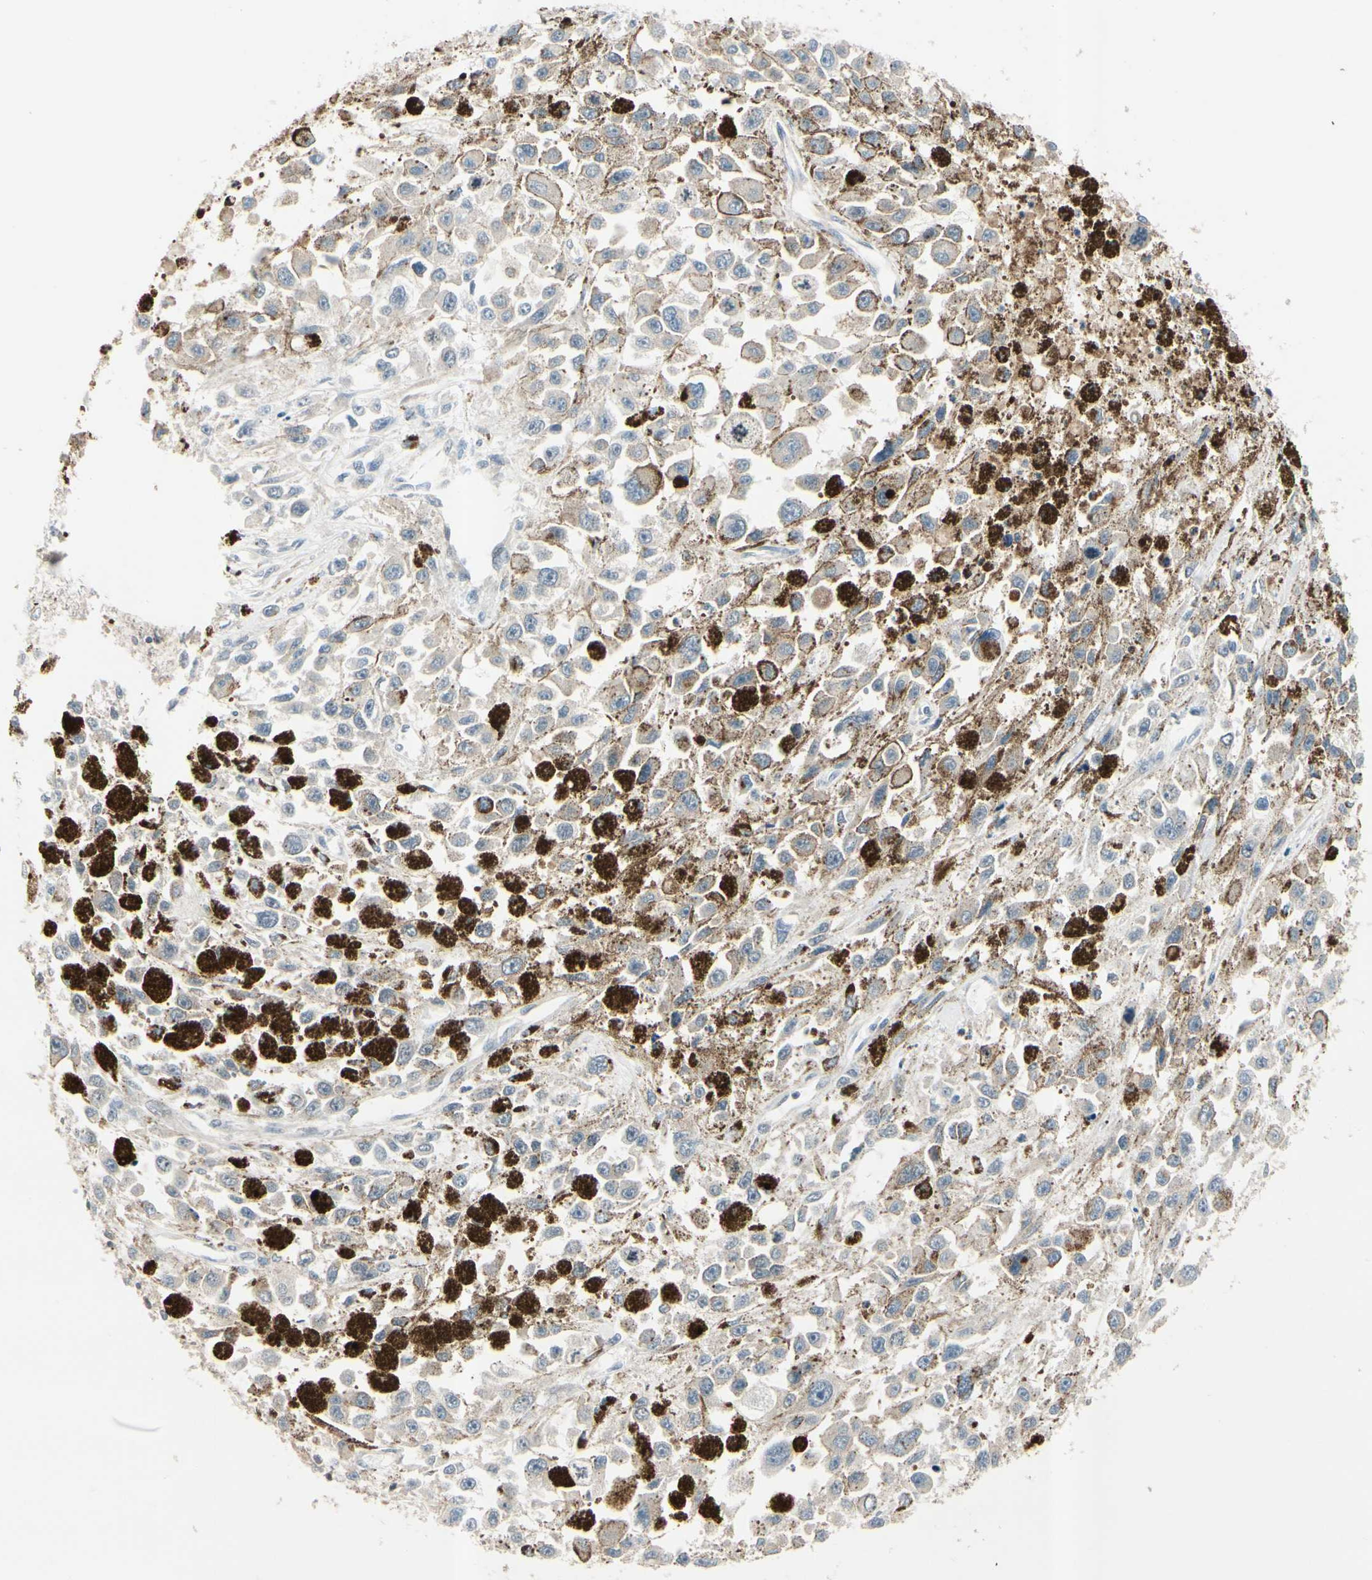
{"staining": {"intensity": "weak", "quantity": "<25%", "location": "cytoplasmic/membranous"}, "tissue": "melanoma", "cell_type": "Tumor cells", "image_type": "cancer", "snomed": [{"axis": "morphology", "description": "Malignant melanoma, Metastatic site"}, {"axis": "topography", "description": "Lymph node"}], "caption": "The histopathology image demonstrates no staining of tumor cells in melanoma.", "gene": "ICAM5", "patient": {"sex": "male", "age": 59}}